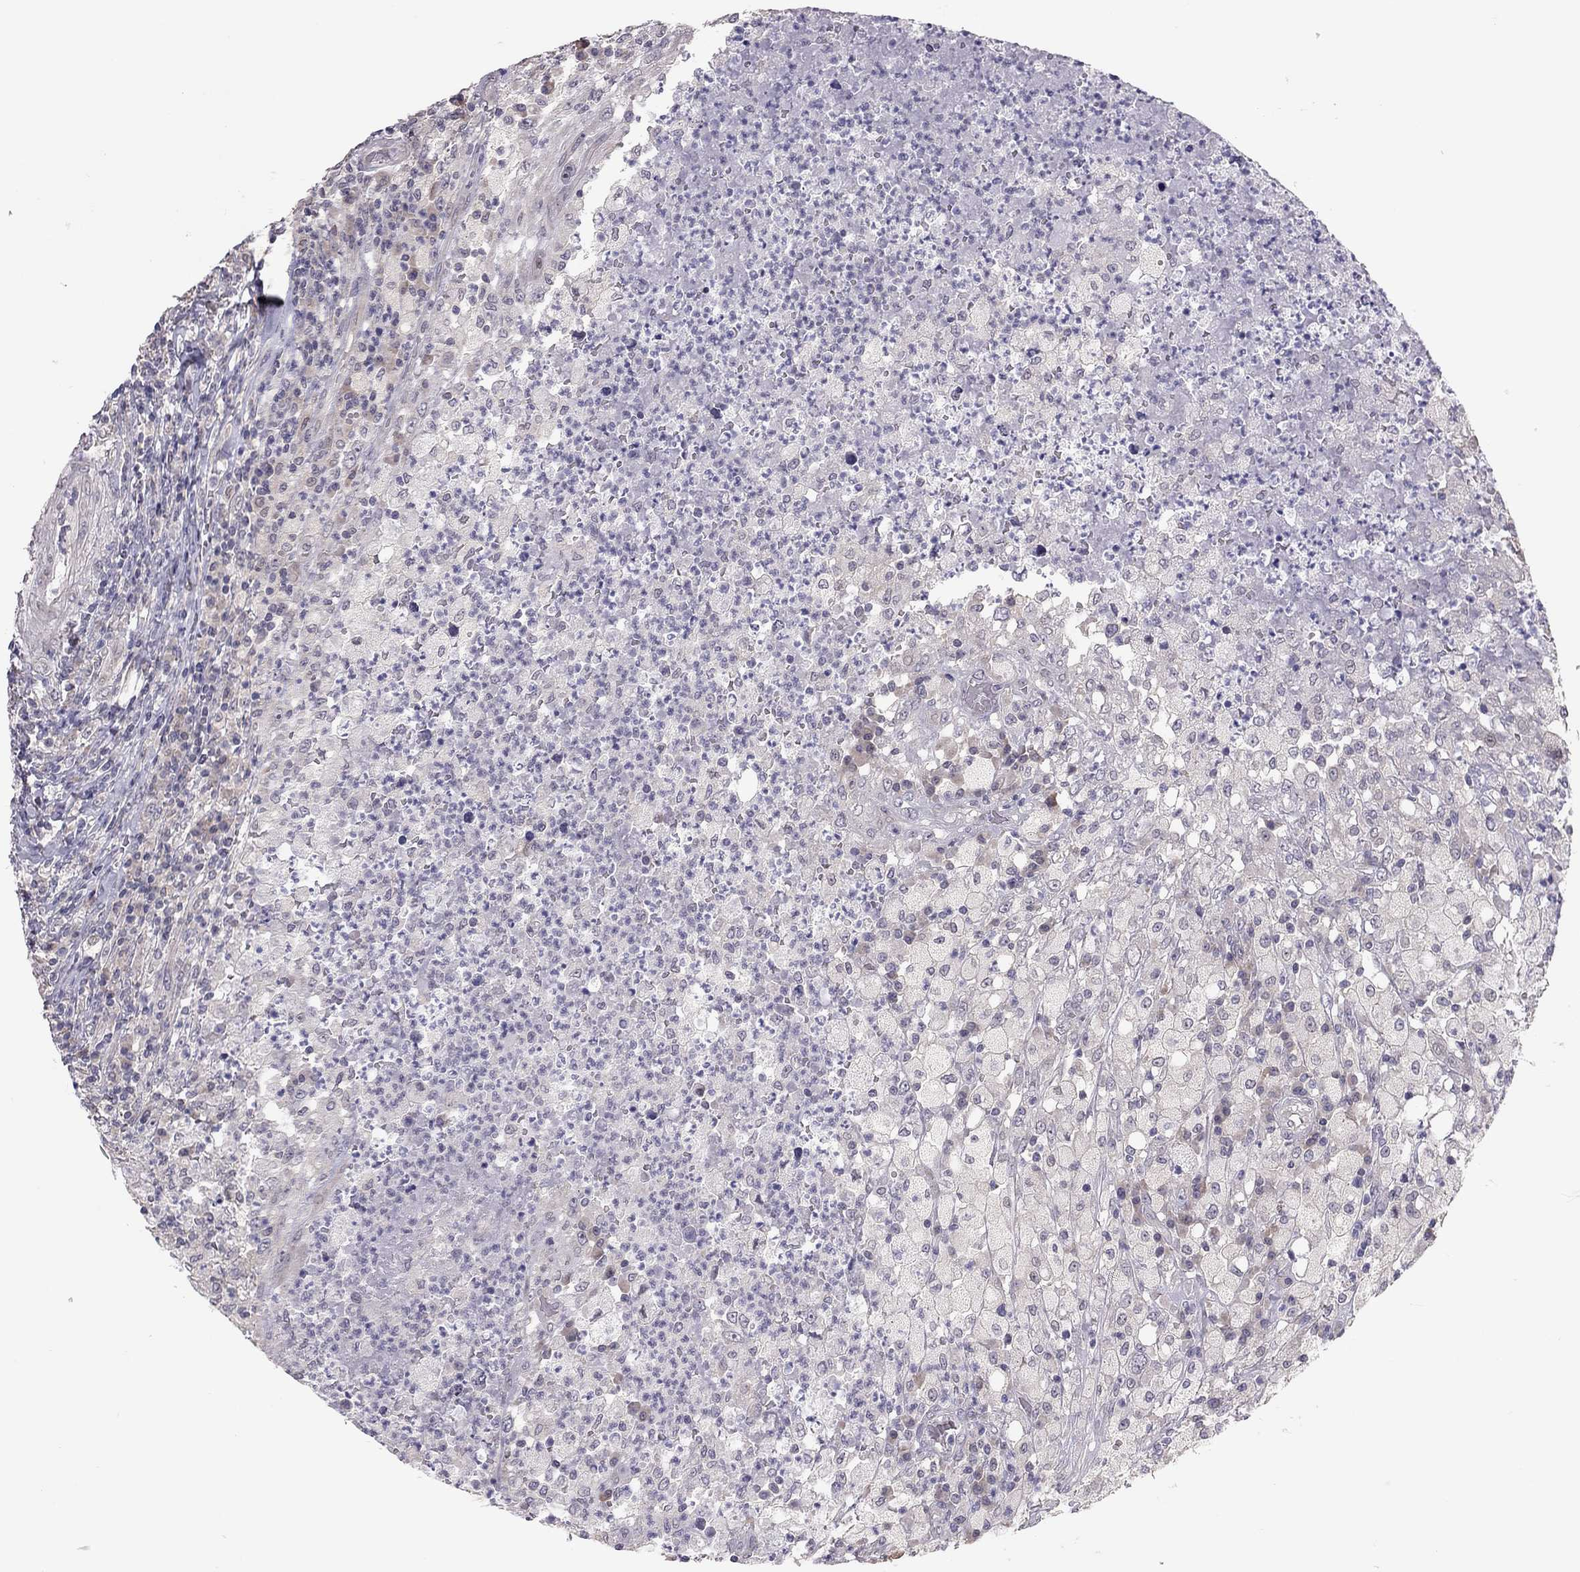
{"staining": {"intensity": "negative", "quantity": "none", "location": "none"}, "tissue": "testis cancer", "cell_type": "Tumor cells", "image_type": "cancer", "snomed": [{"axis": "morphology", "description": "Necrosis, NOS"}, {"axis": "morphology", "description": "Carcinoma, Embryonal, NOS"}, {"axis": "topography", "description": "Testis"}], "caption": "The image shows no significant staining in tumor cells of testis cancer.", "gene": "HSF2BP", "patient": {"sex": "male", "age": 19}}